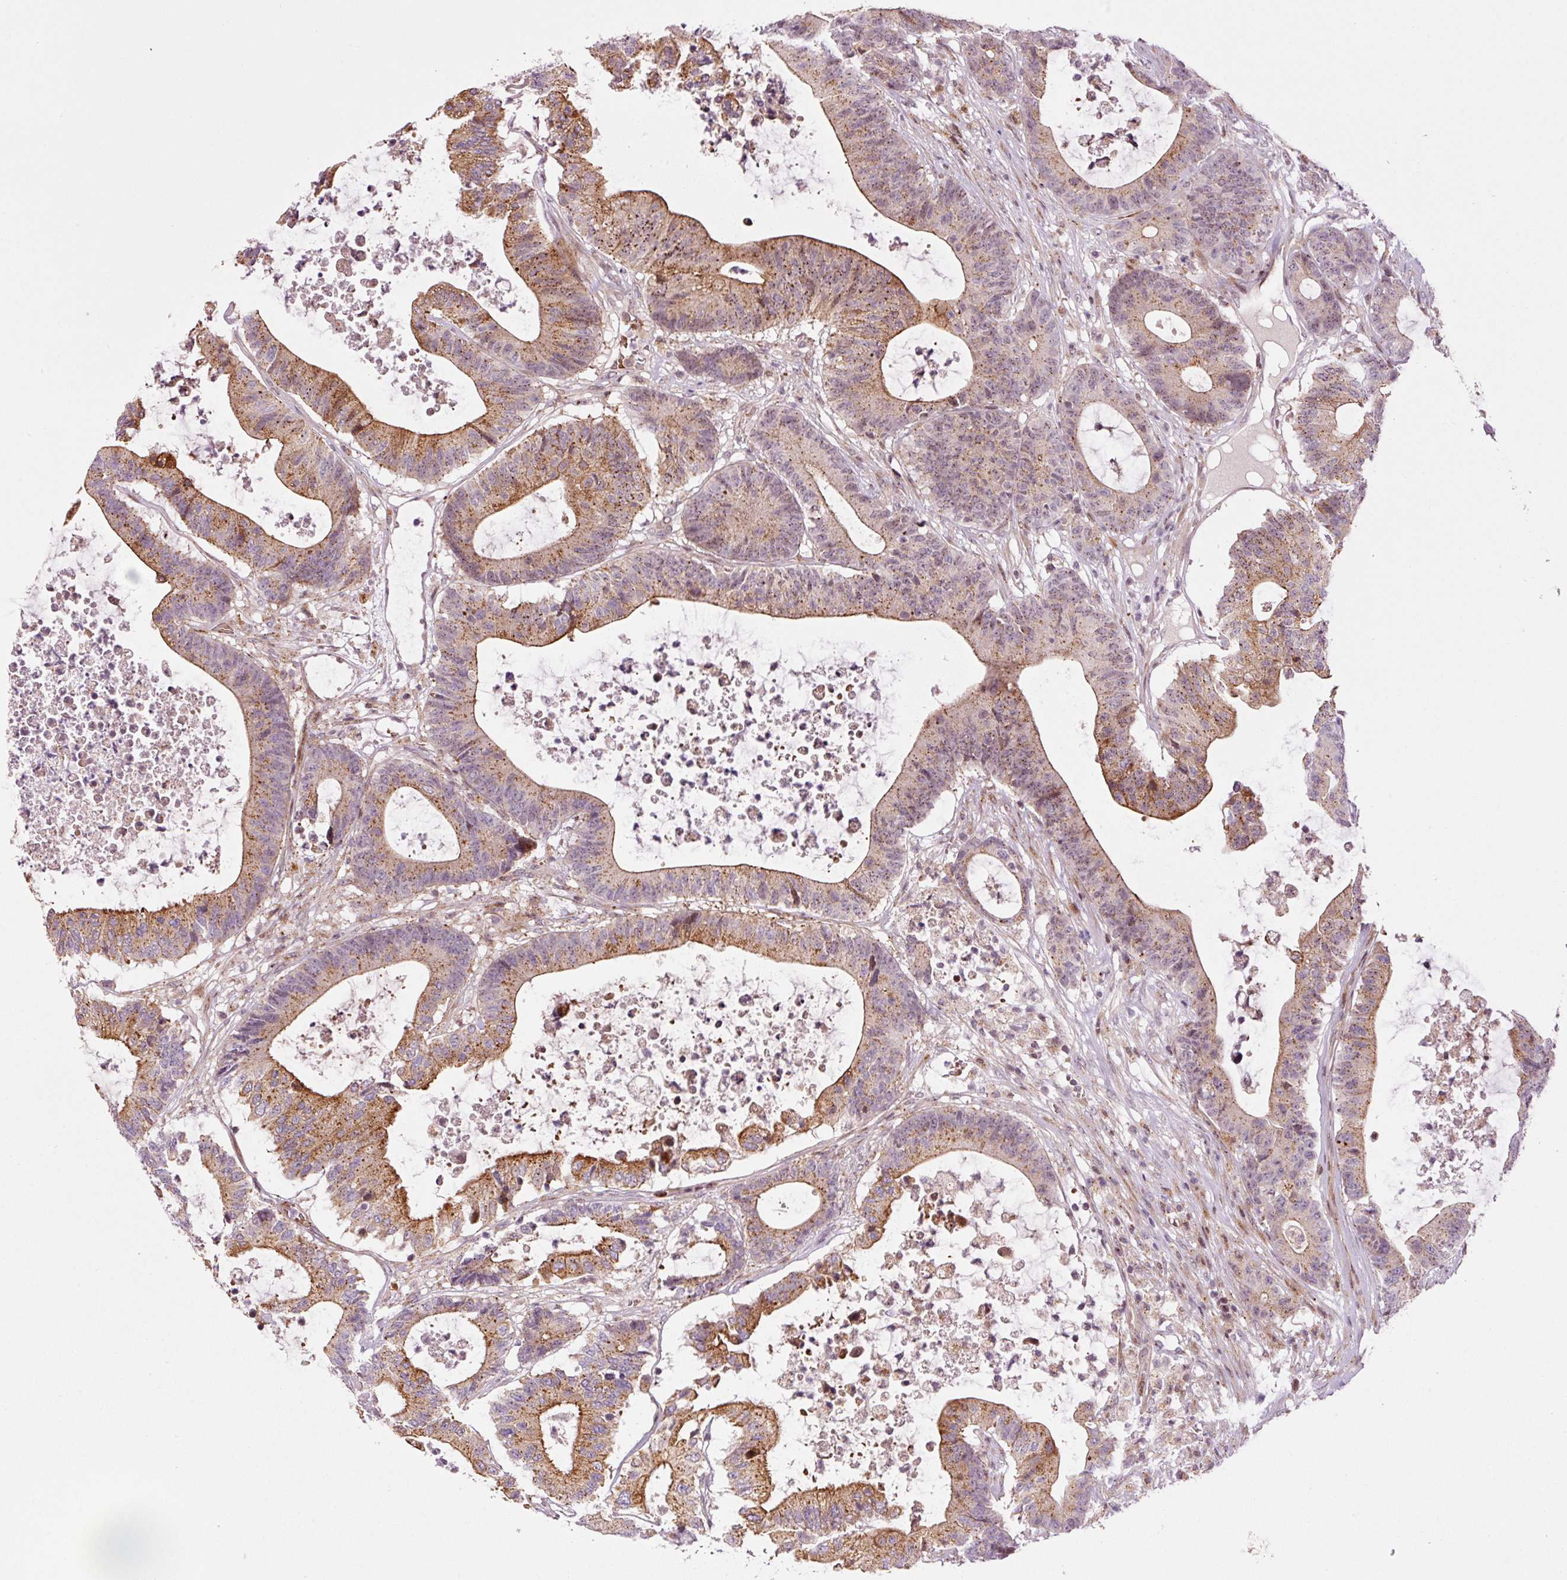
{"staining": {"intensity": "moderate", "quantity": ">75%", "location": "cytoplasmic/membranous"}, "tissue": "colorectal cancer", "cell_type": "Tumor cells", "image_type": "cancer", "snomed": [{"axis": "morphology", "description": "Adenocarcinoma, NOS"}, {"axis": "topography", "description": "Colon"}], "caption": "Immunohistochemistry (IHC) histopathology image of human adenocarcinoma (colorectal) stained for a protein (brown), which exhibits medium levels of moderate cytoplasmic/membranous expression in approximately >75% of tumor cells.", "gene": "ANKRD20A1", "patient": {"sex": "female", "age": 84}}